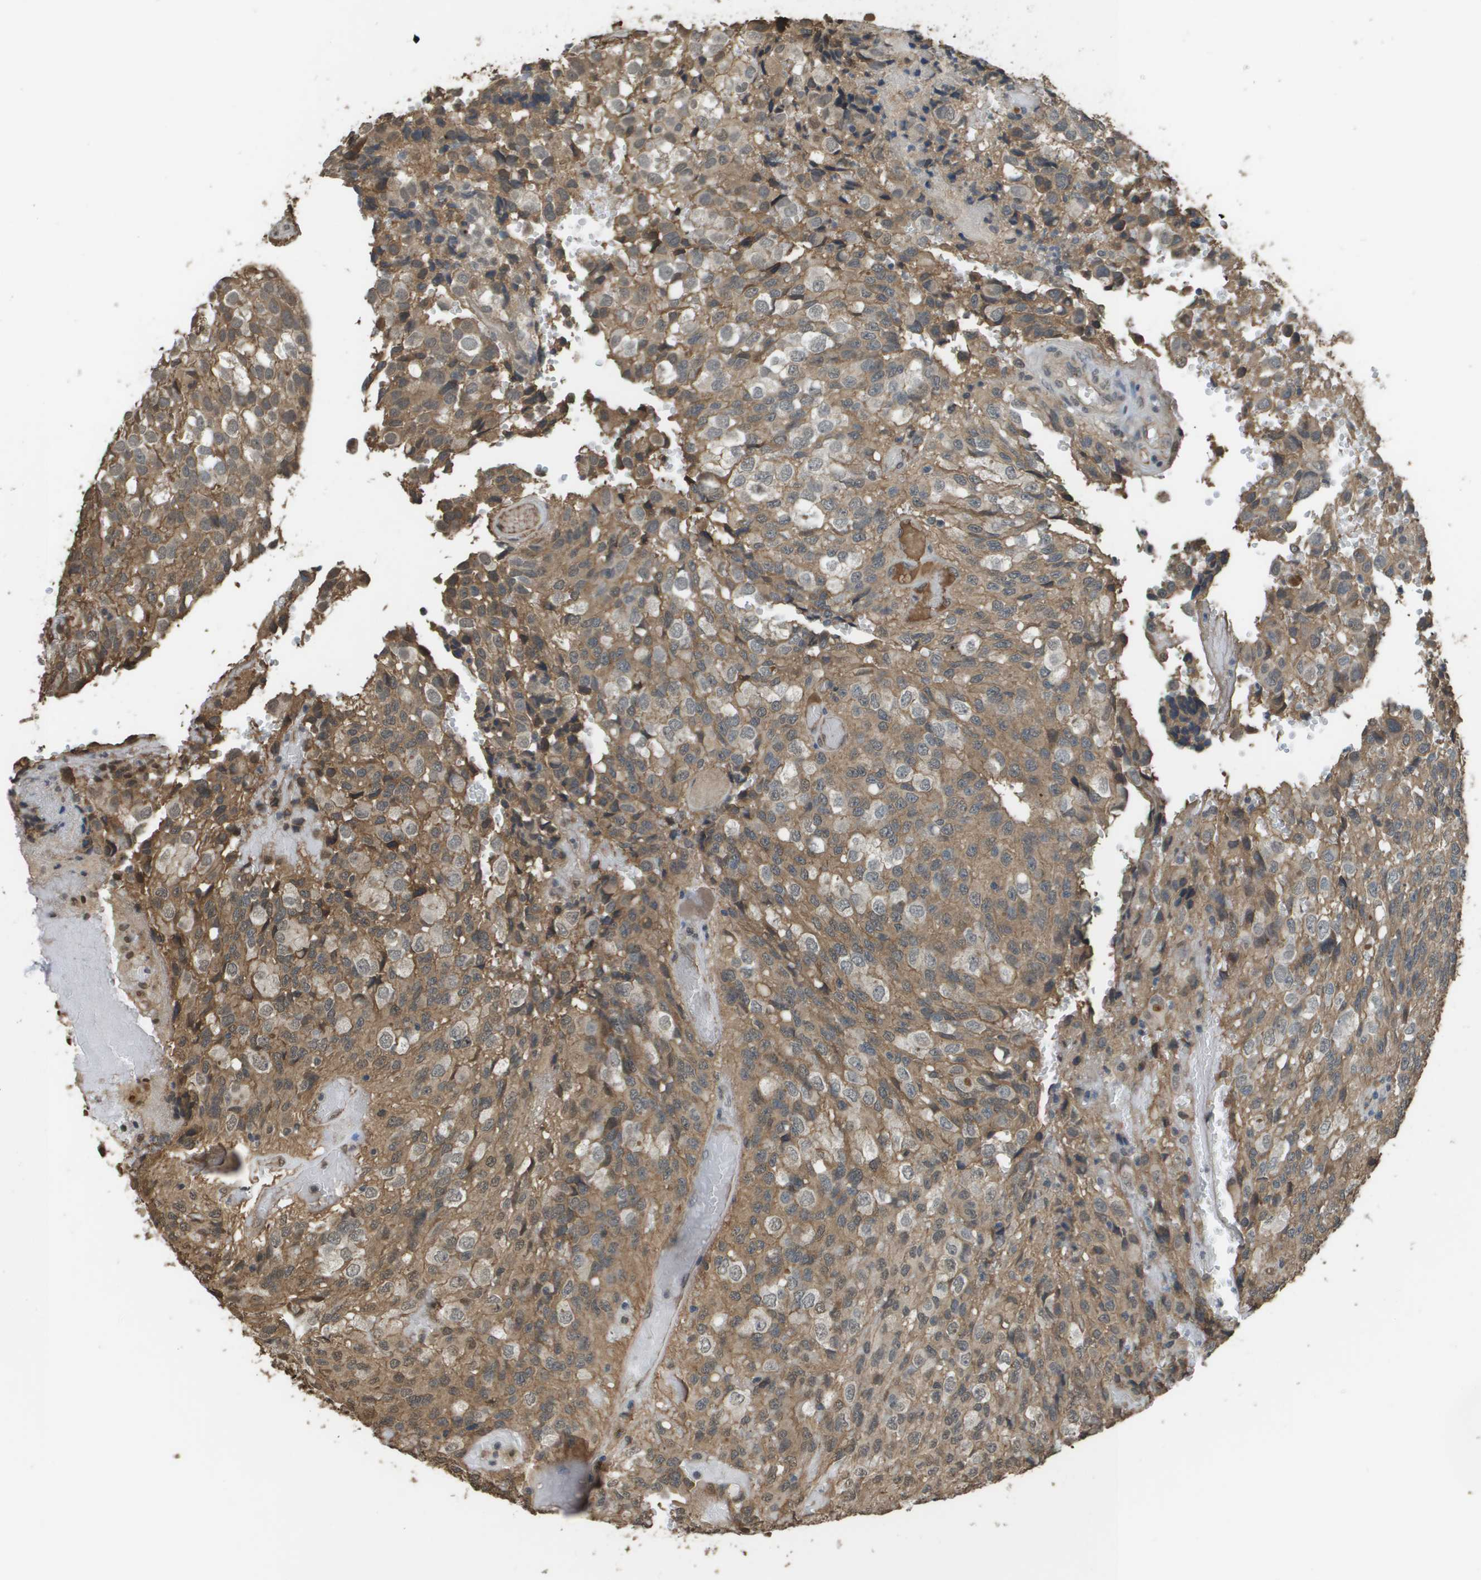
{"staining": {"intensity": "weak", "quantity": "25%-75%", "location": "cytoplasmic/membranous"}, "tissue": "glioma", "cell_type": "Tumor cells", "image_type": "cancer", "snomed": [{"axis": "morphology", "description": "Glioma, malignant, High grade"}, {"axis": "topography", "description": "Brain"}], "caption": "High-power microscopy captured an IHC micrograph of glioma, revealing weak cytoplasmic/membranous positivity in approximately 25%-75% of tumor cells.", "gene": "NDRG2", "patient": {"sex": "male", "age": 32}}